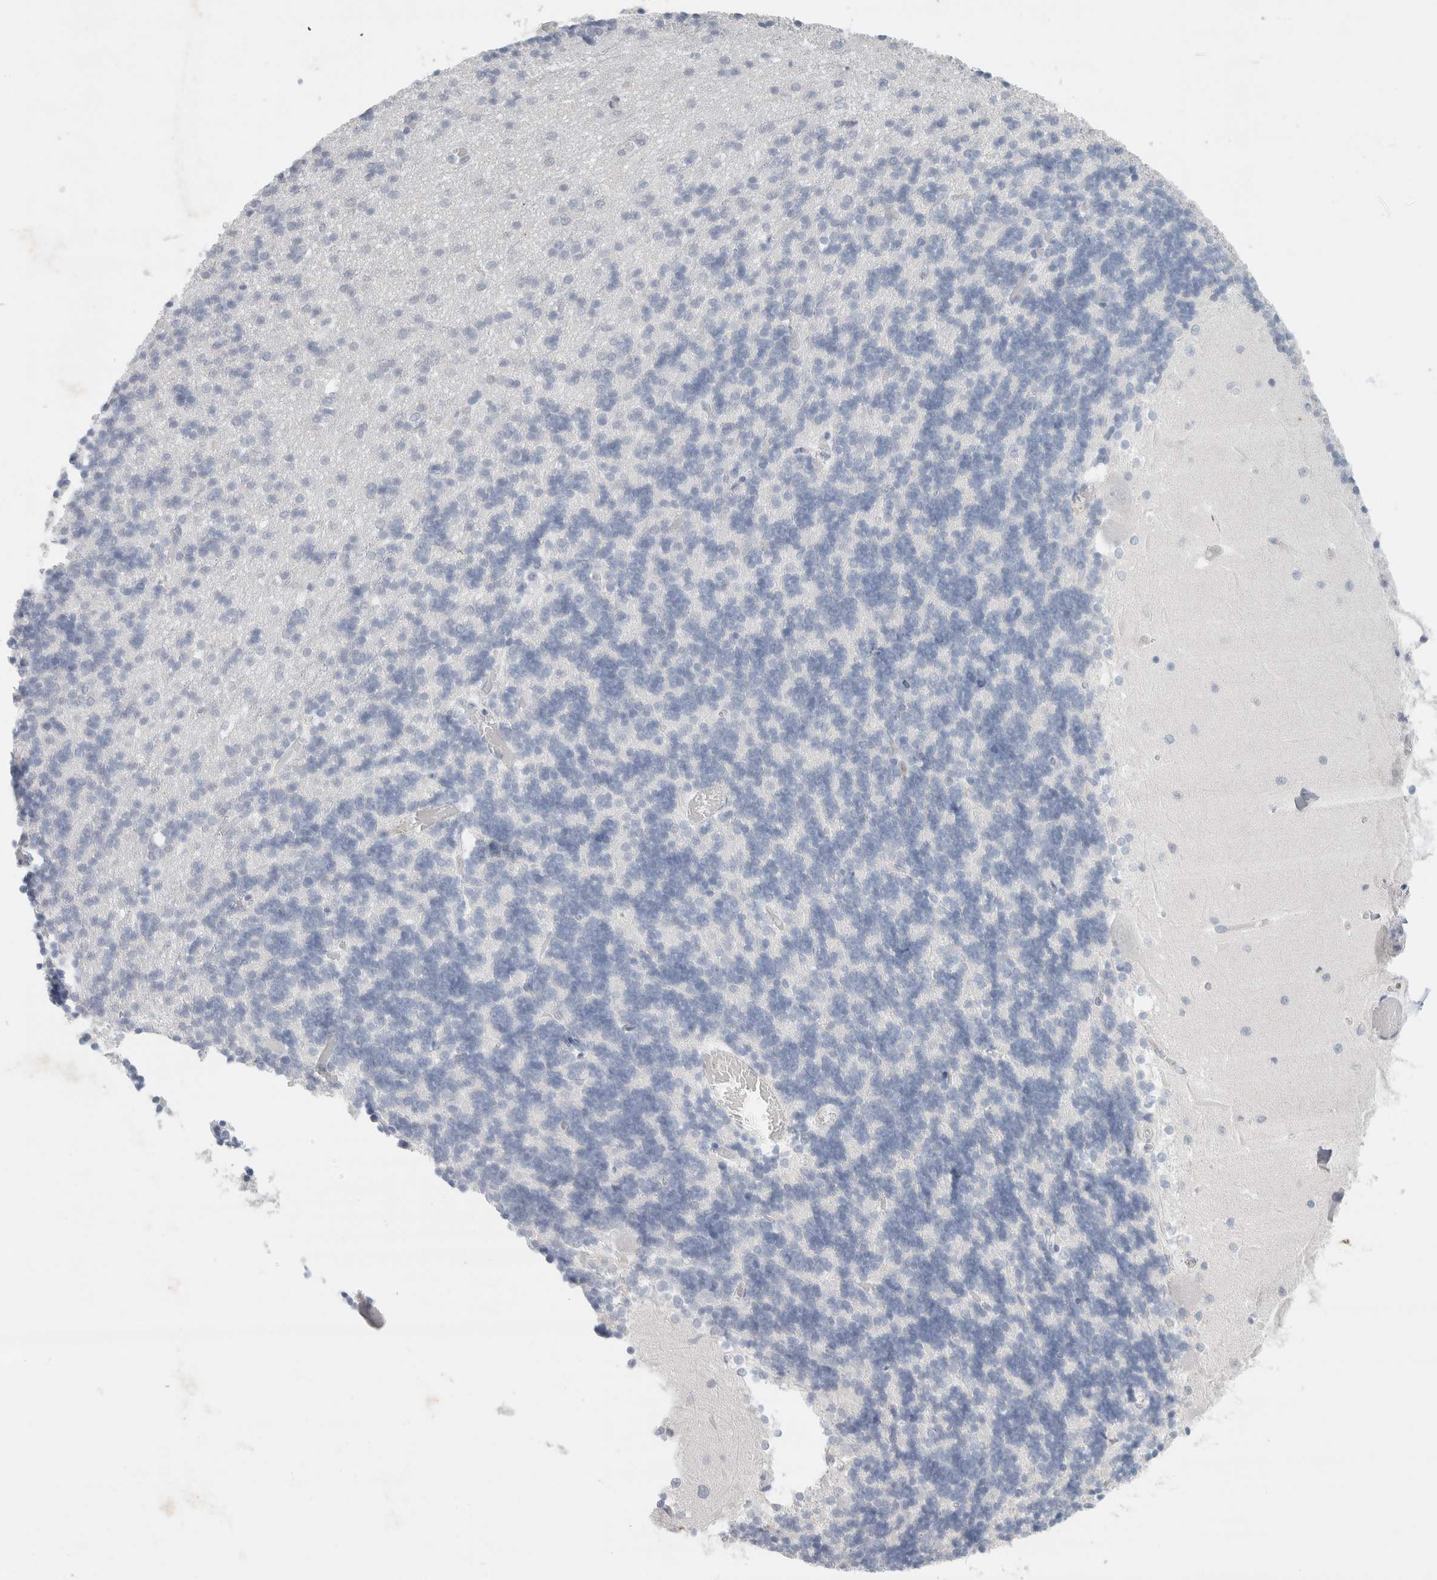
{"staining": {"intensity": "negative", "quantity": "none", "location": "none"}, "tissue": "cerebellum", "cell_type": "Cells in granular layer", "image_type": "normal", "snomed": [{"axis": "morphology", "description": "Normal tissue, NOS"}, {"axis": "topography", "description": "Cerebellum"}], "caption": "Immunohistochemistry of normal human cerebellum exhibits no expression in cells in granular layer.", "gene": "IL6", "patient": {"sex": "male", "age": 37}}